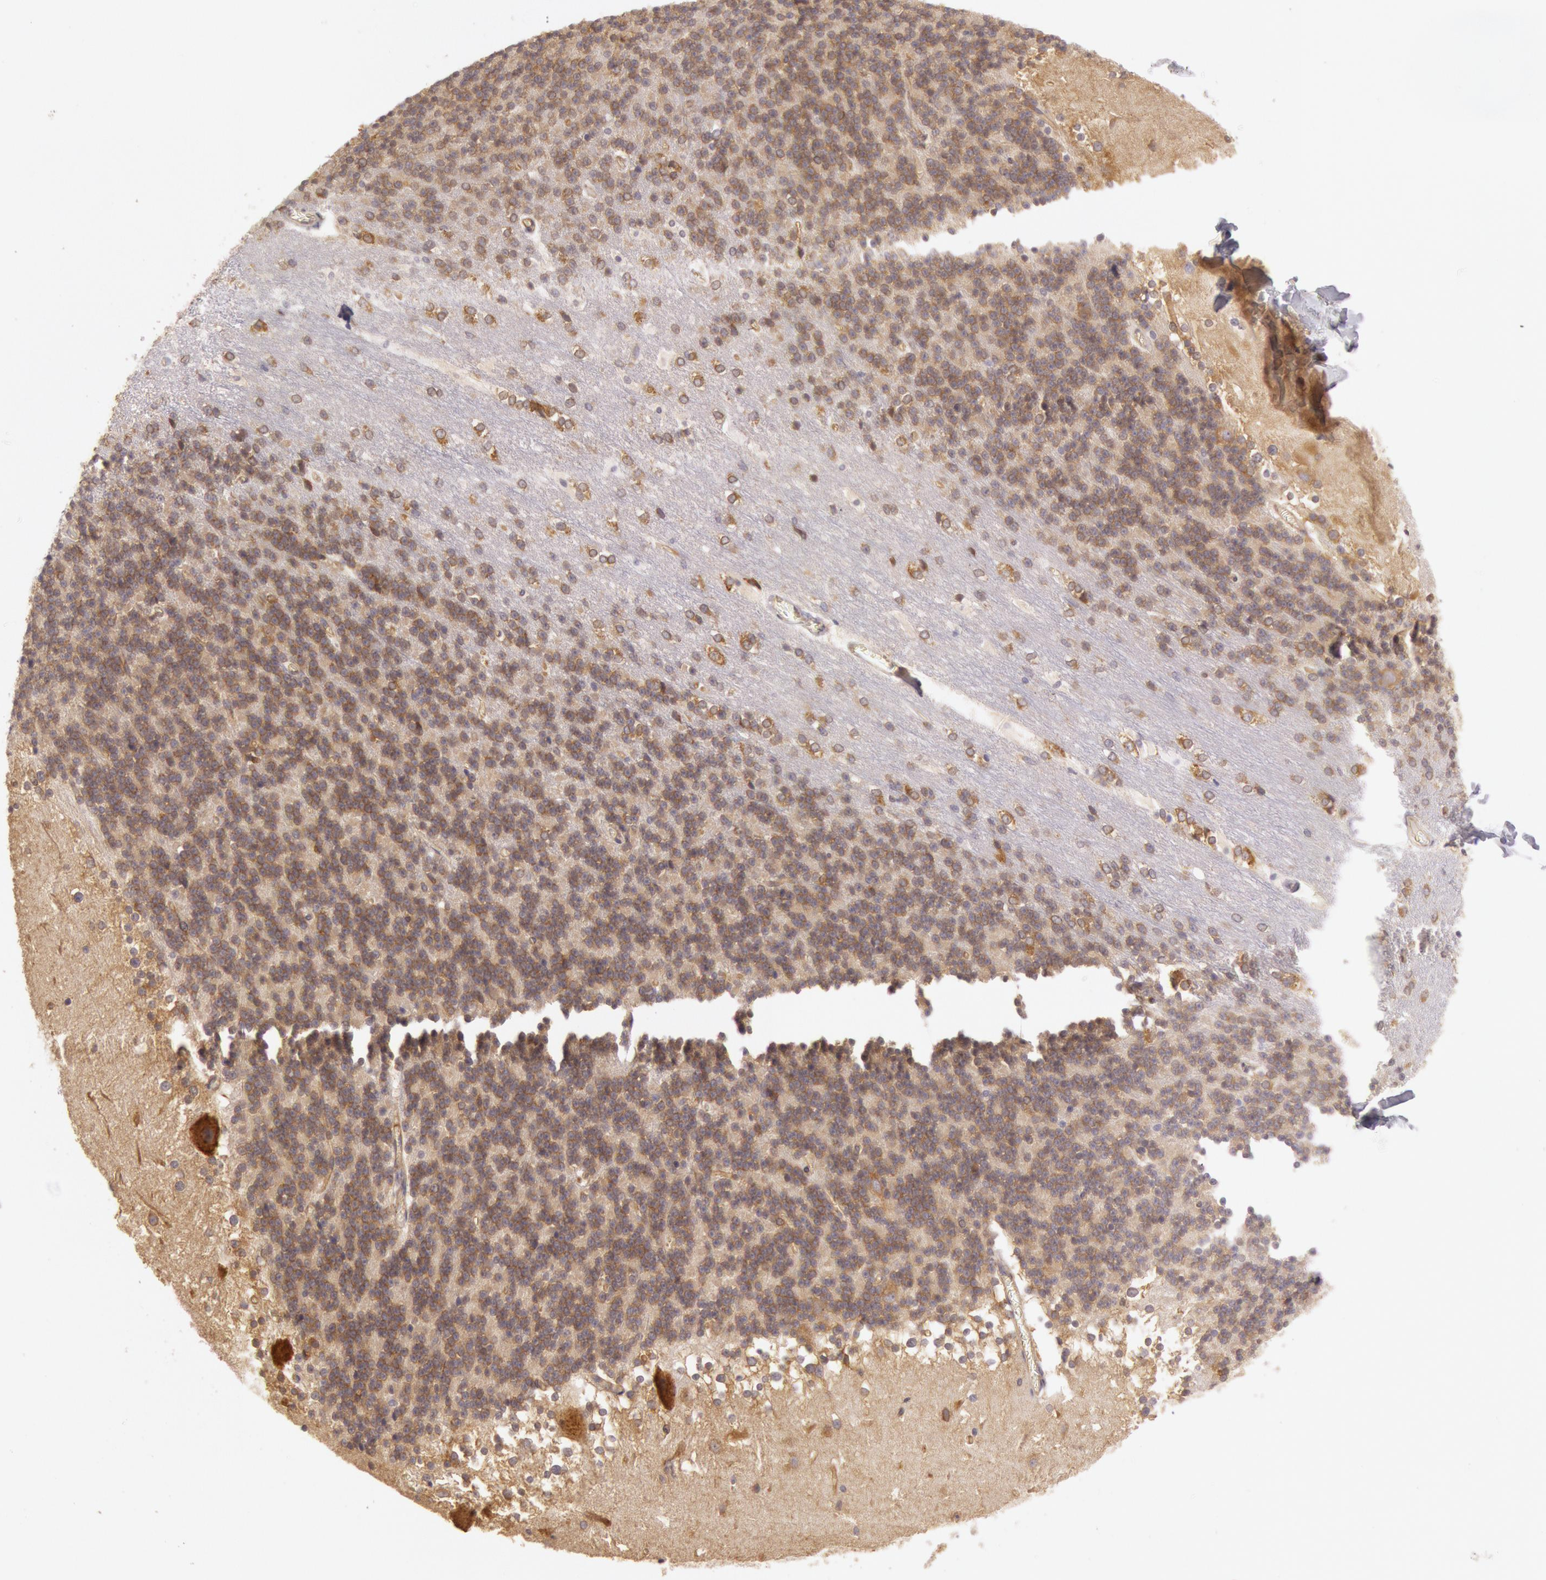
{"staining": {"intensity": "weak", "quantity": "25%-75%", "location": "cytoplasmic/membranous"}, "tissue": "cerebellum", "cell_type": "Cells in granular layer", "image_type": "normal", "snomed": [{"axis": "morphology", "description": "Normal tissue, NOS"}, {"axis": "topography", "description": "Cerebellum"}], "caption": "Immunohistochemistry (IHC) photomicrograph of benign cerebellum stained for a protein (brown), which shows low levels of weak cytoplasmic/membranous staining in about 25%-75% of cells in granular layer.", "gene": "CHUK", "patient": {"sex": "female", "age": 19}}